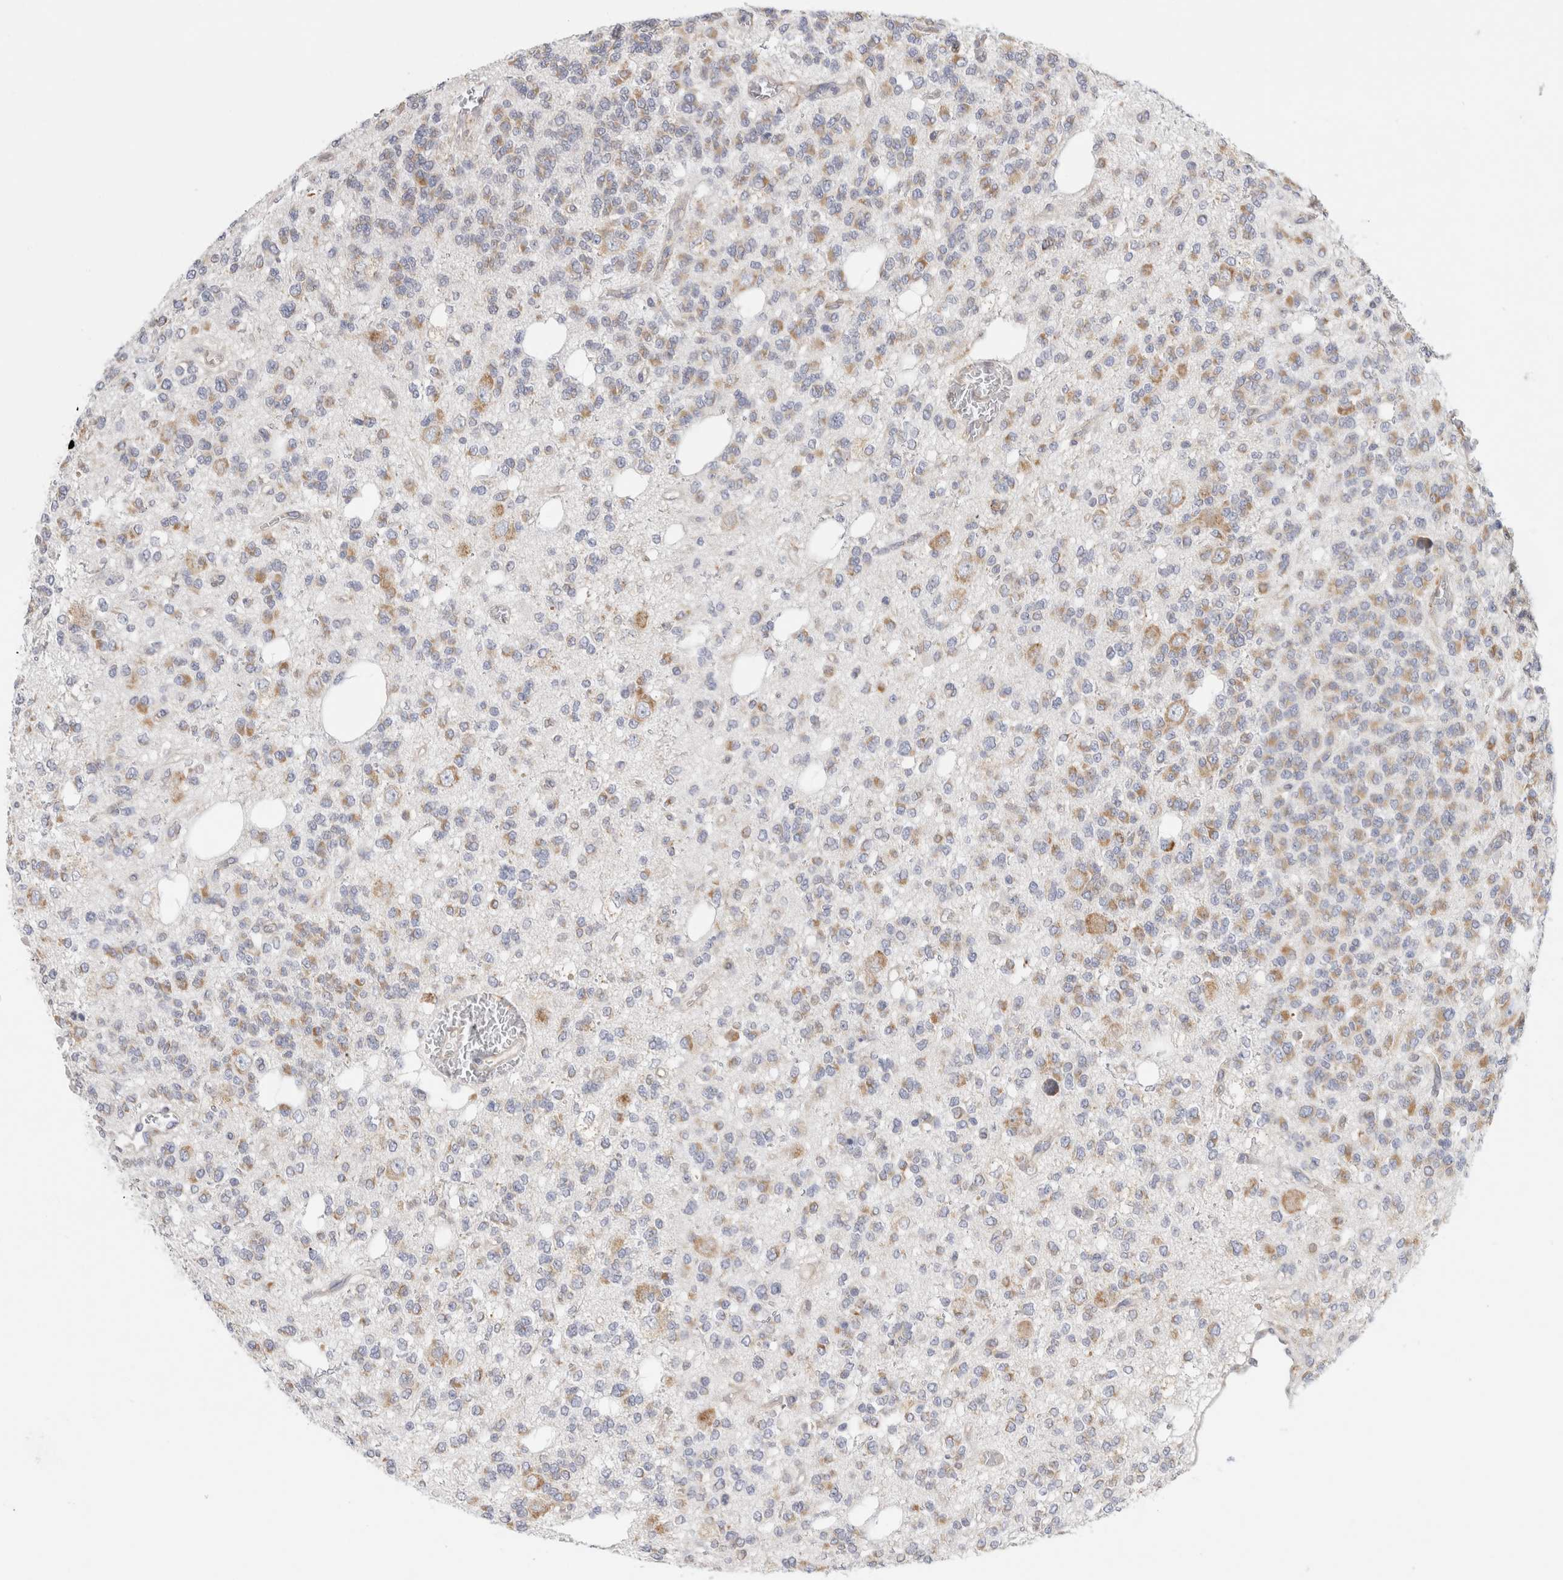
{"staining": {"intensity": "weak", "quantity": "25%-75%", "location": "cytoplasmic/membranous"}, "tissue": "glioma", "cell_type": "Tumor cells", "image_type": "cancer", "snomed": [{"axis": "morphology", "description": "Glioma, malignant, Low grade"}, {"axis": "topography", "description": "Brain"}], "caption": "Weak cytoplasmic/membranous protein positivity is present in about 25%-75% of tumor cells in malignant low-grade glioma.", "gene": "RPN2", "patient": {"sex": "male", "age": 38}}